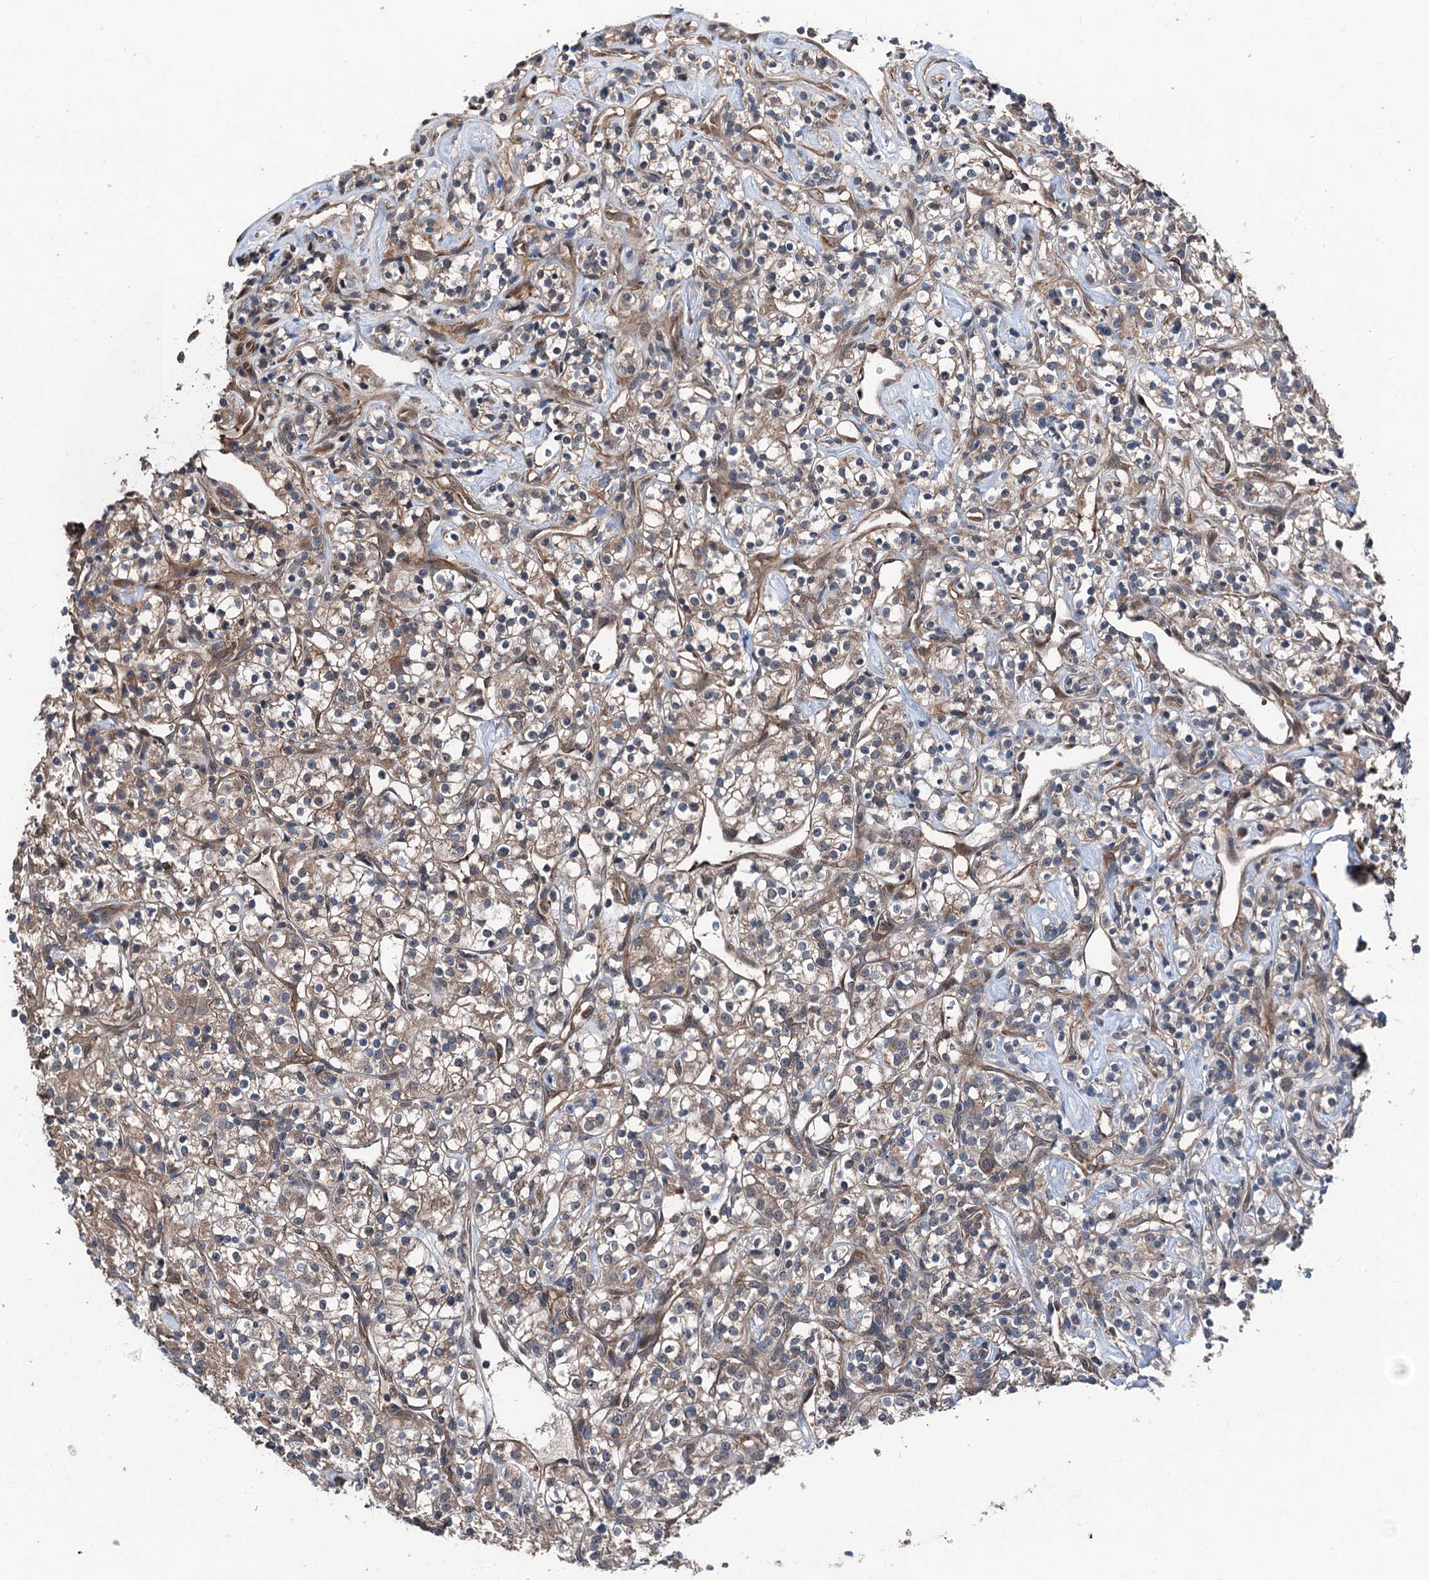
{"staining": {"intensity": "moderate", "quantity": ">75%", "location": "cytoplasmic/membranous"}, "tissue": "renal cancer", "cell_type": "Tumor cells", "image_type": "cancer", "snomed": [{"axis": "morphology", "description": "Adenocarcinoma, NOS"}, {"axis": "topography", "description": "Kidney"}], "caption": "High-power microscopy captured an immunohistochemistry (IHC) histopathology image of adenocarcinoma (renal), revealing moderate cytoplasmic/membranous staining in about >75% of tumor cells. (DAB (3,3'-diaminobenzidine) = brown stain, brightfield microscopy at high magnification).", "gene": "PSMD13", "patient": {"sex": "male", "age": 77}}